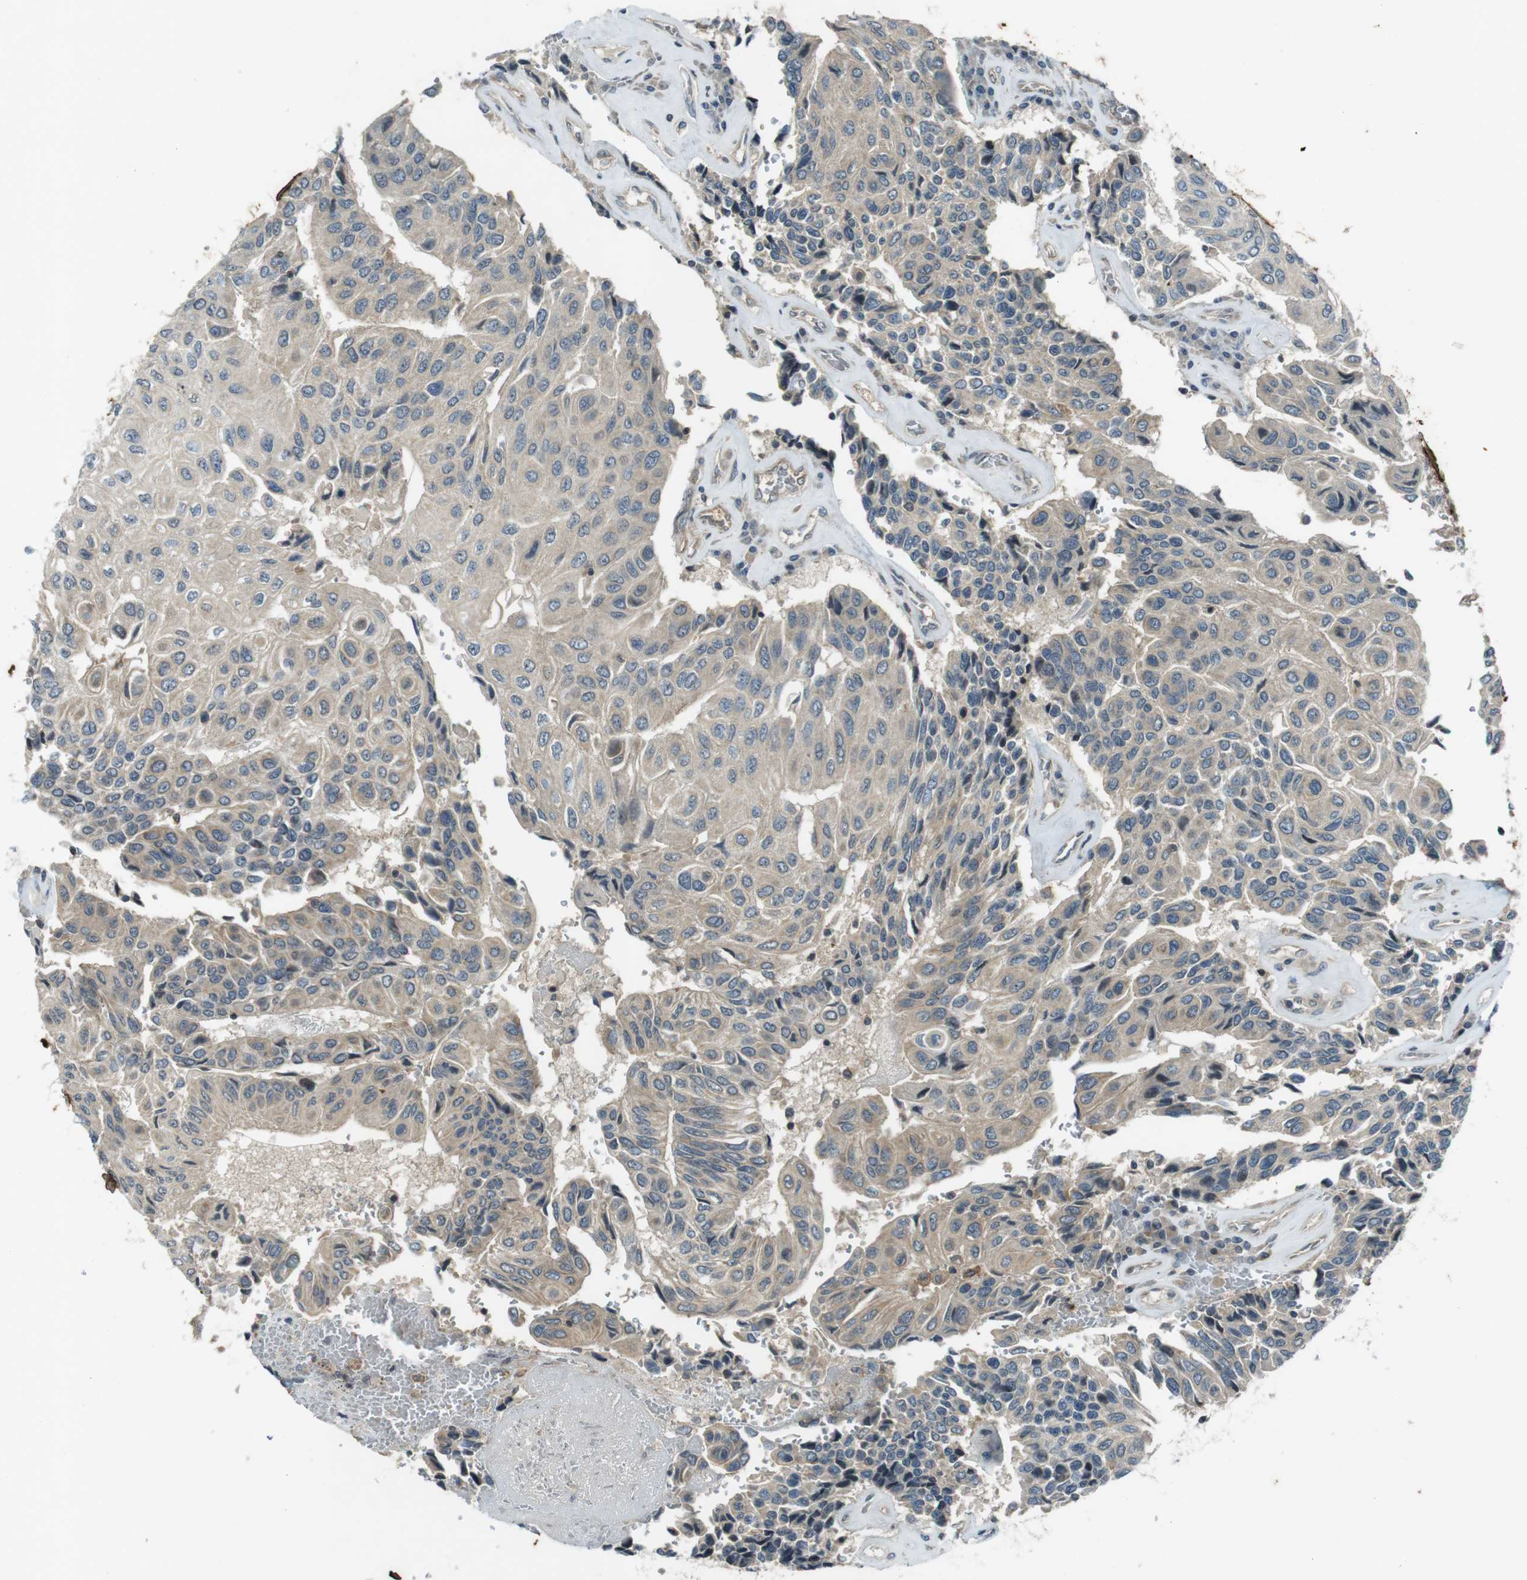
{"staining": {"intensity": "weak", "quantity": "25%-75%", "location": "cytoplasmic/membranous"}, "tissue": "urothelial cancer", "cell_type": "Tumor cells", "image_type": "cancer", "snomed": [{"axis": "morphology", "description": "Urothelial carcinoma, High grade"}, {"axis": "topography", "description": "Urinary bladder"}], "caption": "Urothelial cancer stained with a protein marker displays weak staining in tumor cells.", "gene": "ZYX", "patient": {"sex": "female", "age": 85}}